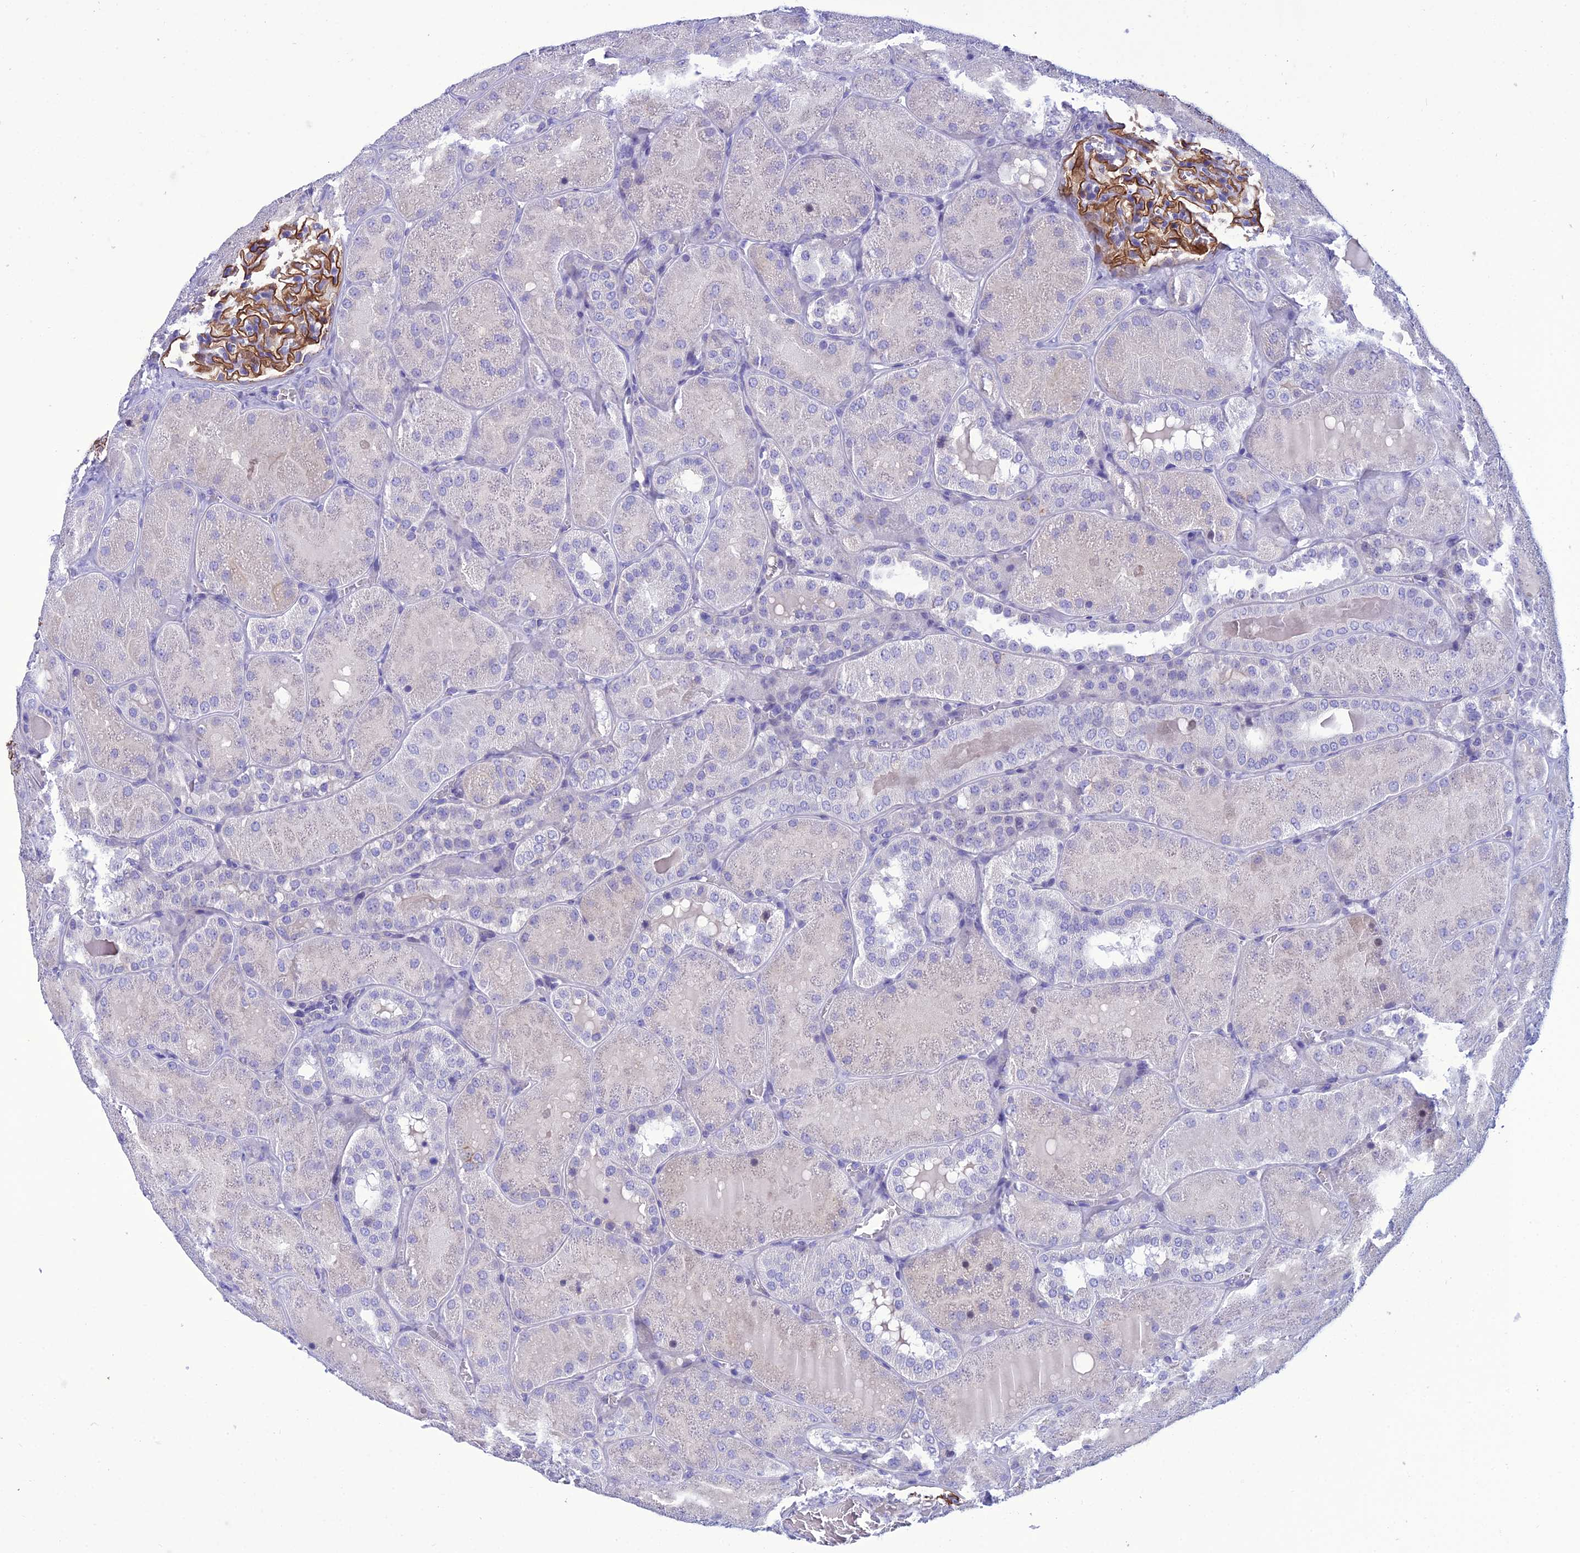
{"staining": {"intensity": "strong", "quantity": "25%-75%", "location": "cytoplasmic/membranous"}, "tissue": "kidney", "cell_type": "Cells in glomeruli", "image_type": "normal", "snomed": [{"axis": "morphology", "description": "Normal tissue, NOS"}, {"axis": "topography", "description": "Kidney"}], "caption": "Immunohistochemical staining of unremarkable human kidney exhibits high levels of strong cytoplasmic/membranous positivity in approximately 25%-75% of cells in glomeruli.", "gene": "CRB2", "patient": {"sex": "male", "age": 28}}